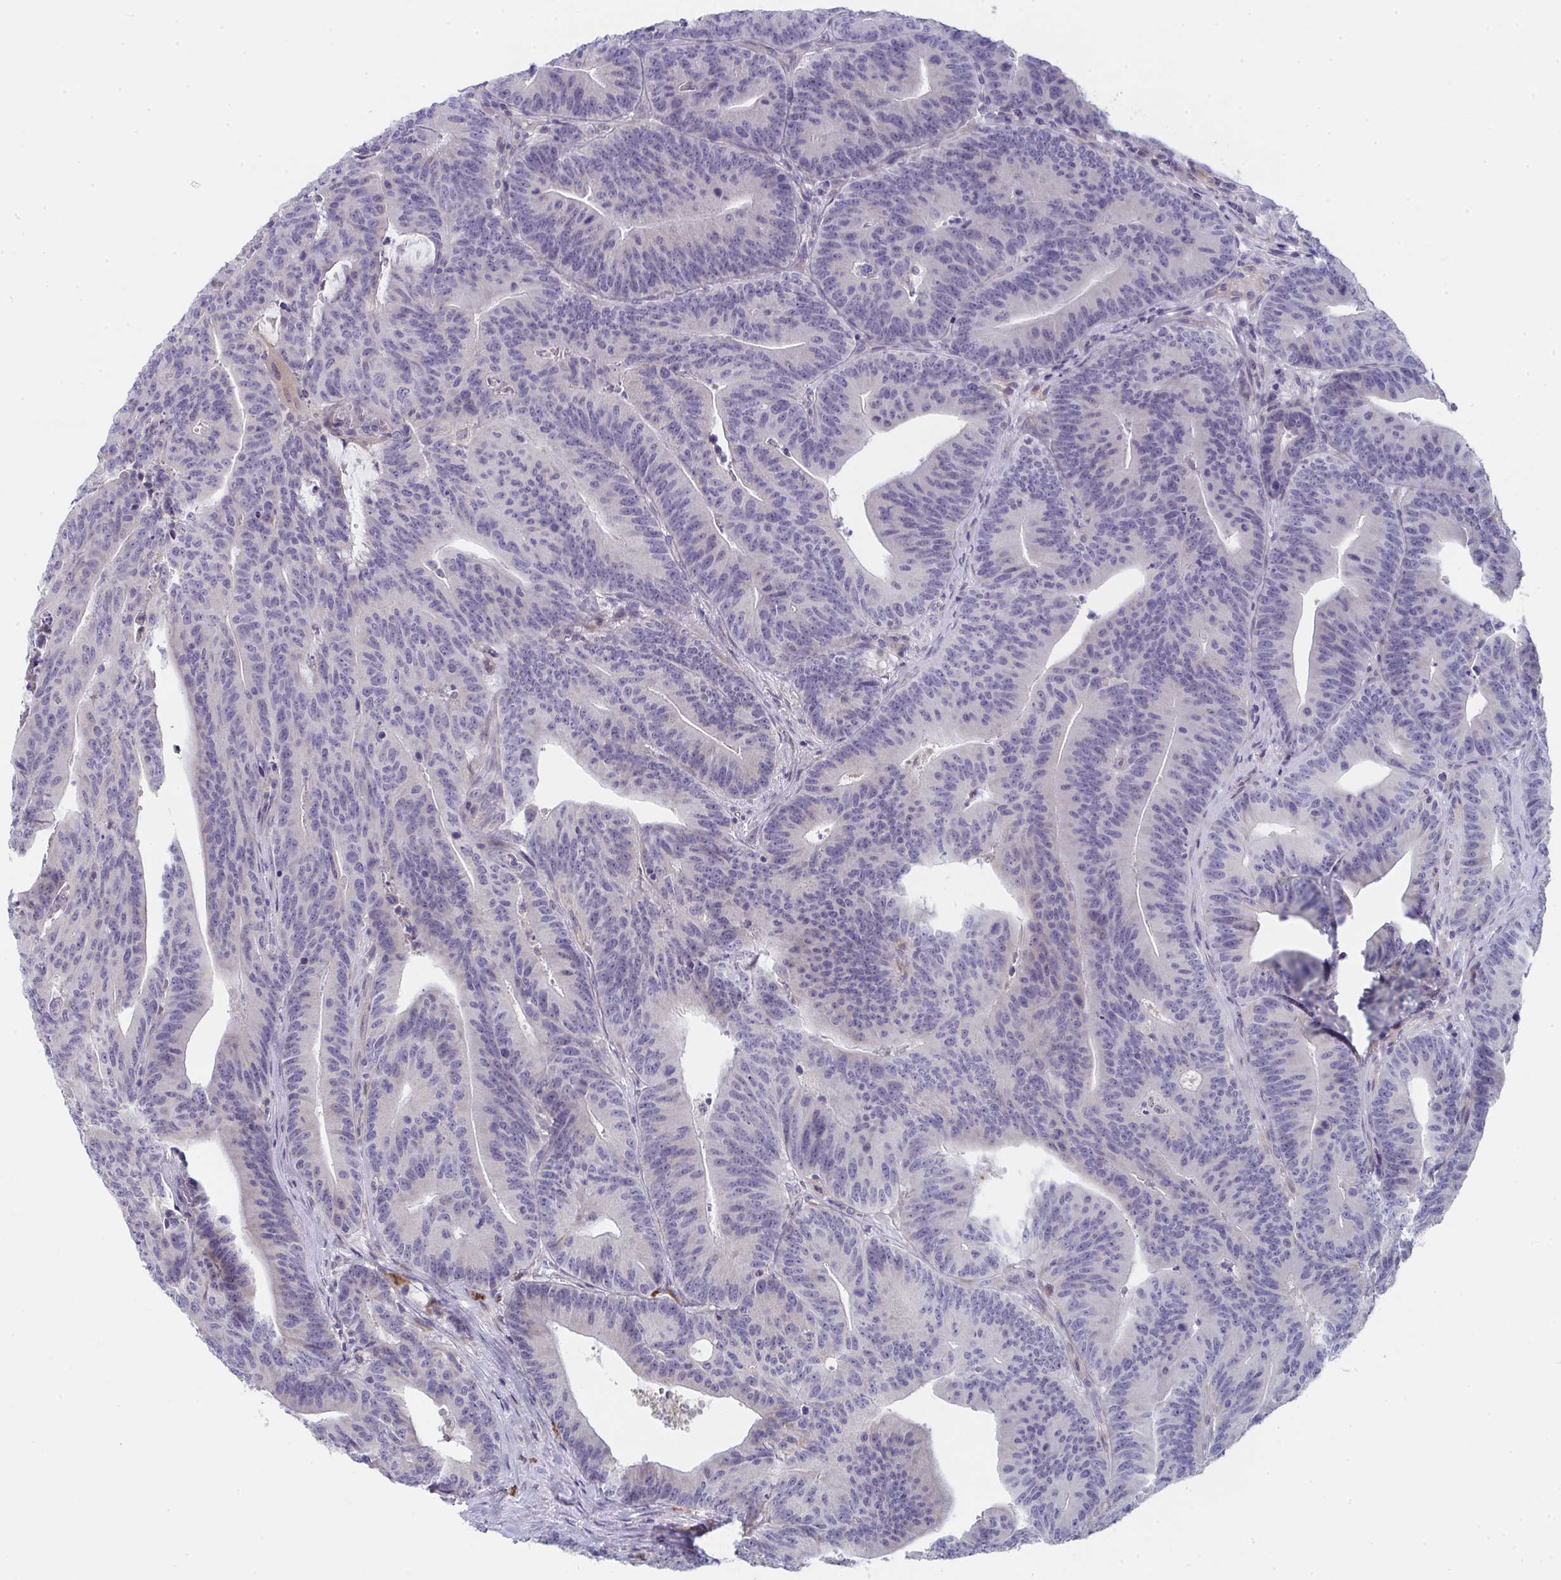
{"staining": {"intensity": "negative", "quantity": "none", "location": "none"}, "tissue": "colorectal cancer", "cell_type": "Tumor cells", "image_type": "cancer", "snomed": [{"axis": "morphology", "description": "Adenocarcinoma, NOS"}, {"axis": "topography", "description": "Colon"}], "caption": "IHC image of neoplastic tissue: colorectal adenocarcinoma stained with DAB (3,3'-diaminobenzidine) displays no significant protein positivity in tumor cells.", "gene": "VWDE", "patient": {"sex": "female", "age": 78}}